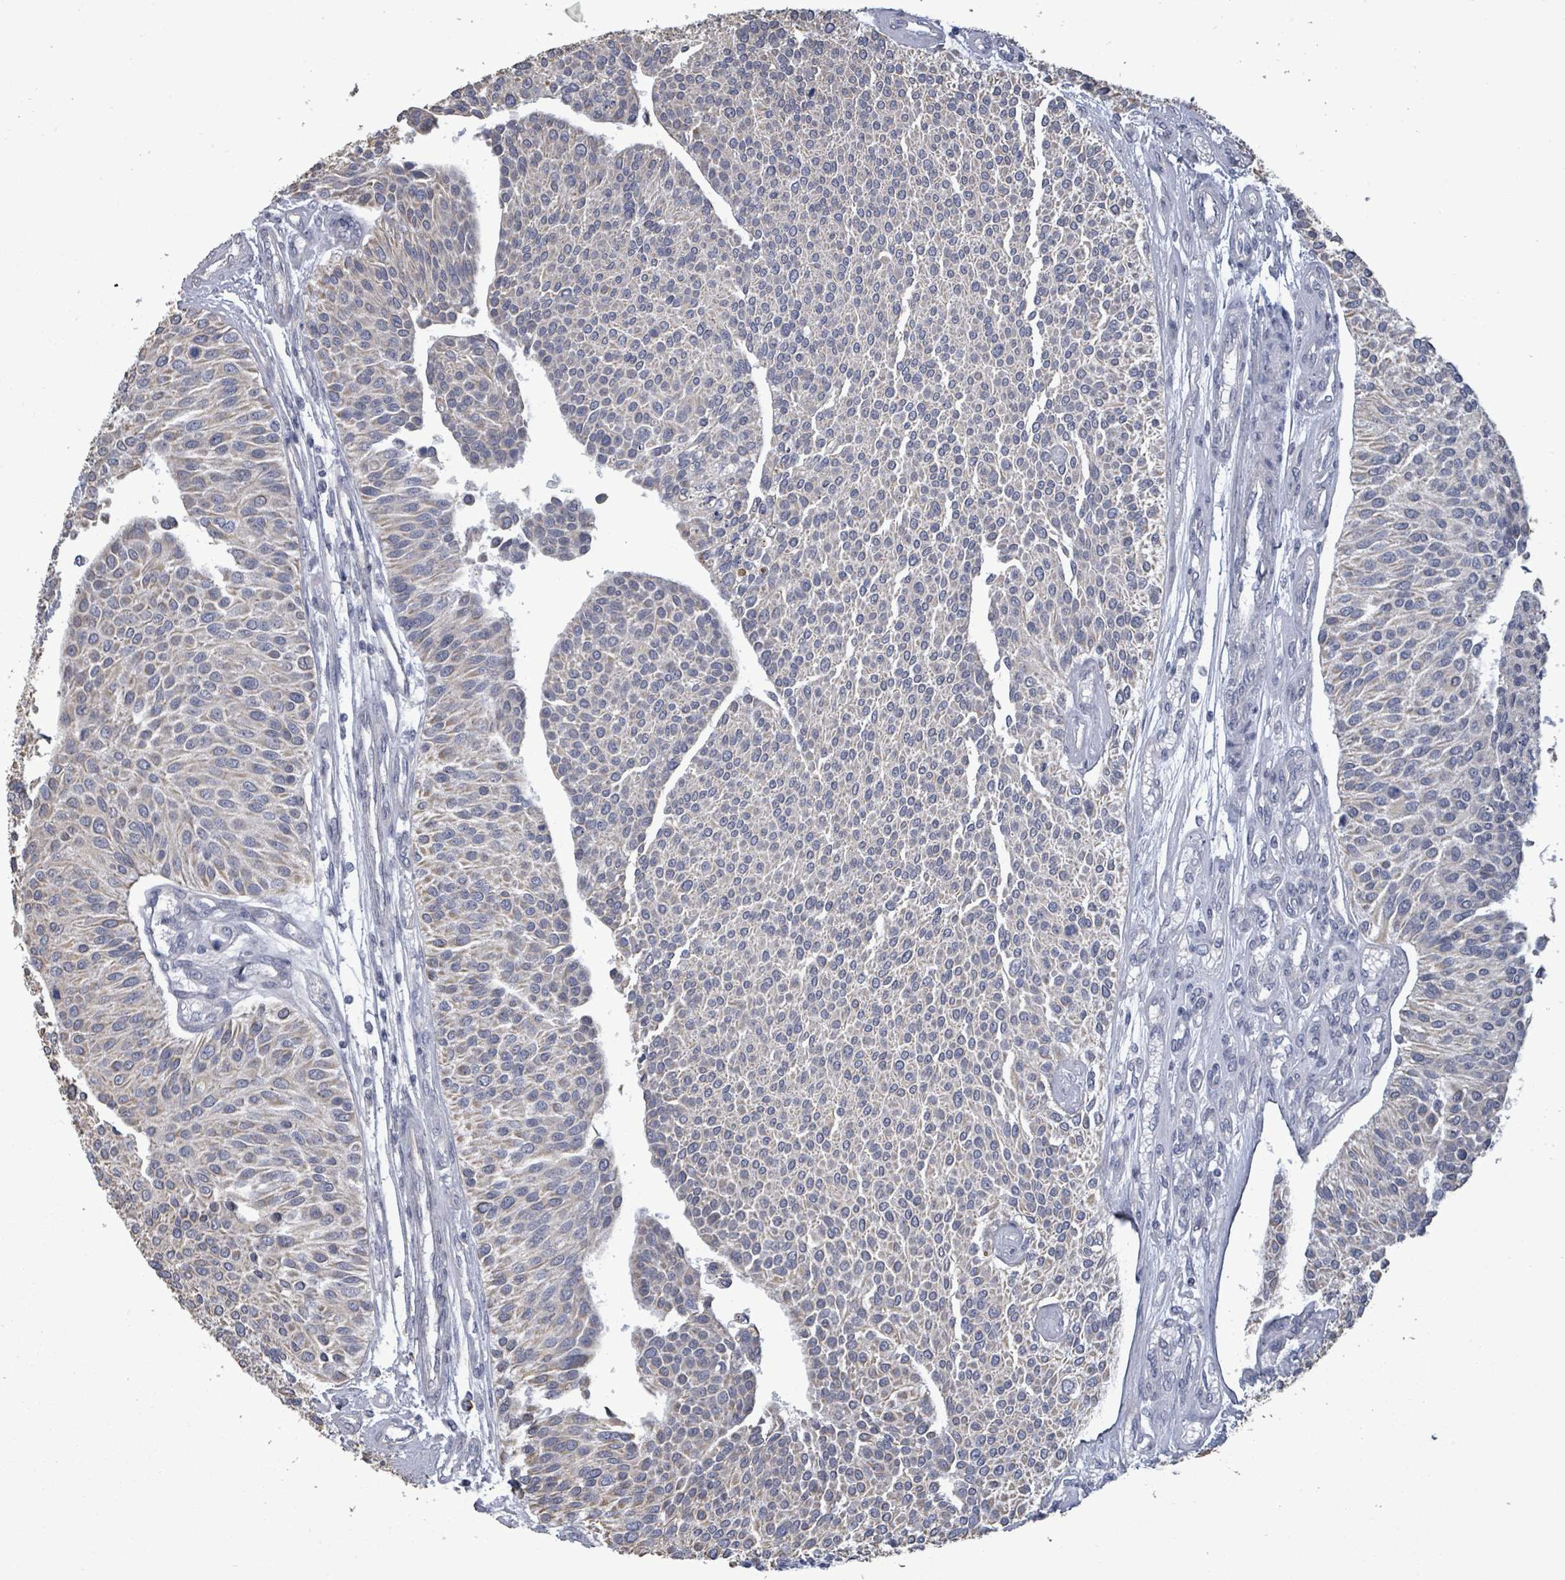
{"staining": {"intensity": "weak", "quantity": "<25%", "location": "cytoplasmic/membranous"}, "tissue": "urothelial cancer", "cell_type": "Tumor cells", "image_type": "cancer", "snomed": [{"axis": "morphology", "description": "Urothelial carcinoma, NOS"}, {"axis": "topography", "description": "Urinary bladder"}], "caption": "Human transitional cell carcinoma stained for a protein using IHC reveals no staining in tumor cells.", "gene": "ASB12", "patient": {"sex": "male", "age": 55}}